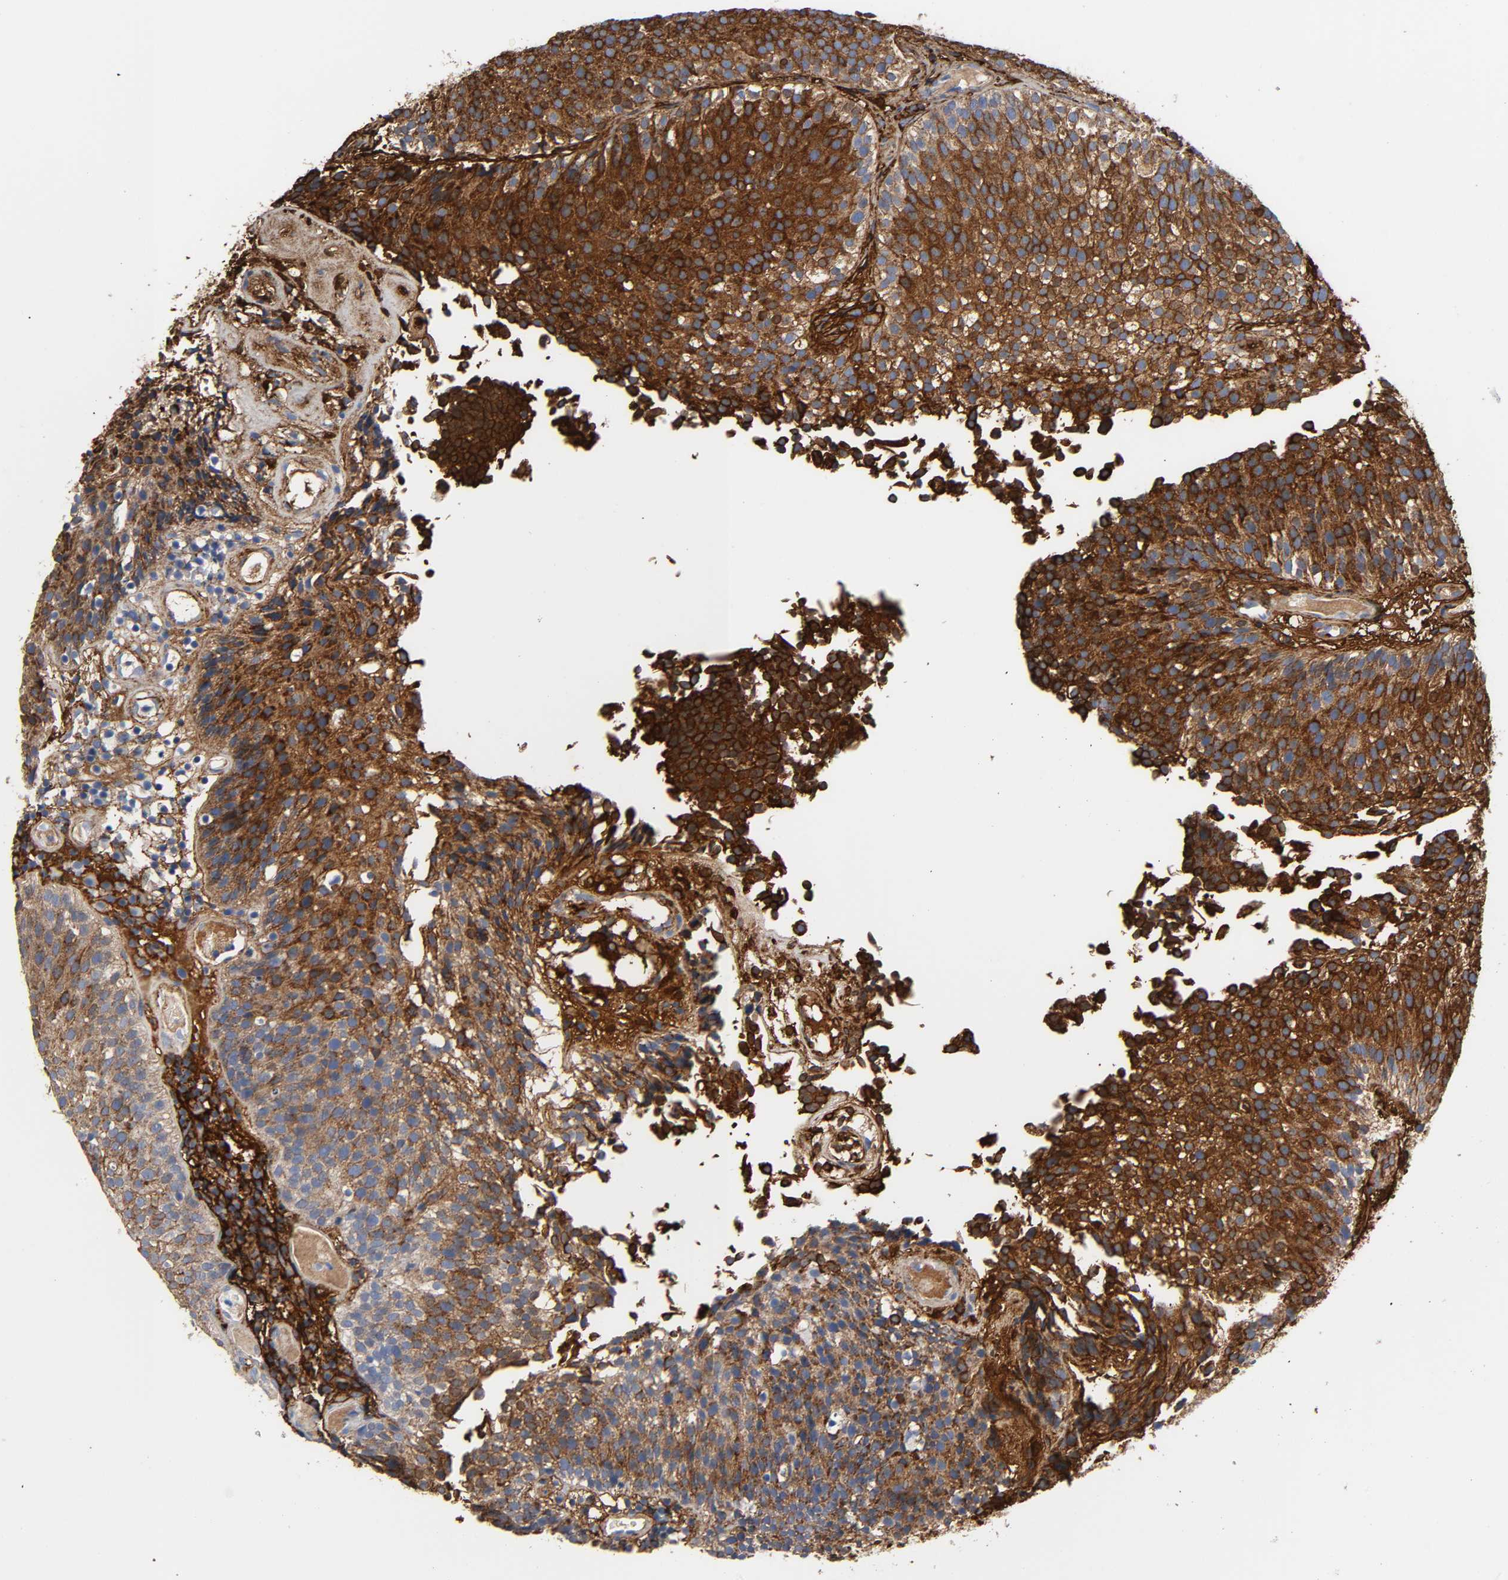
{"staining": {"intensity": "strong", "quantity": ">75%", "location": "cytoplasmic/membranous"}, "tissue": "urothelial cancer", "cell_type": "Tumor cells", "image_type": "cancer", "snomed": [{"axis": "morphology", "description": "Urothelial carcinoma, Low grade"}, {"axis": "topography", "description": "Urinary bladder"}], "caption": "Urothelial cancer stained for a protein (brown) demonstrates strong cytoplasmic/membranous positive positivity in about >75% of tumor cells.", "gene": "FBLN1", "patient": {"sex": "male", "age": 85}}